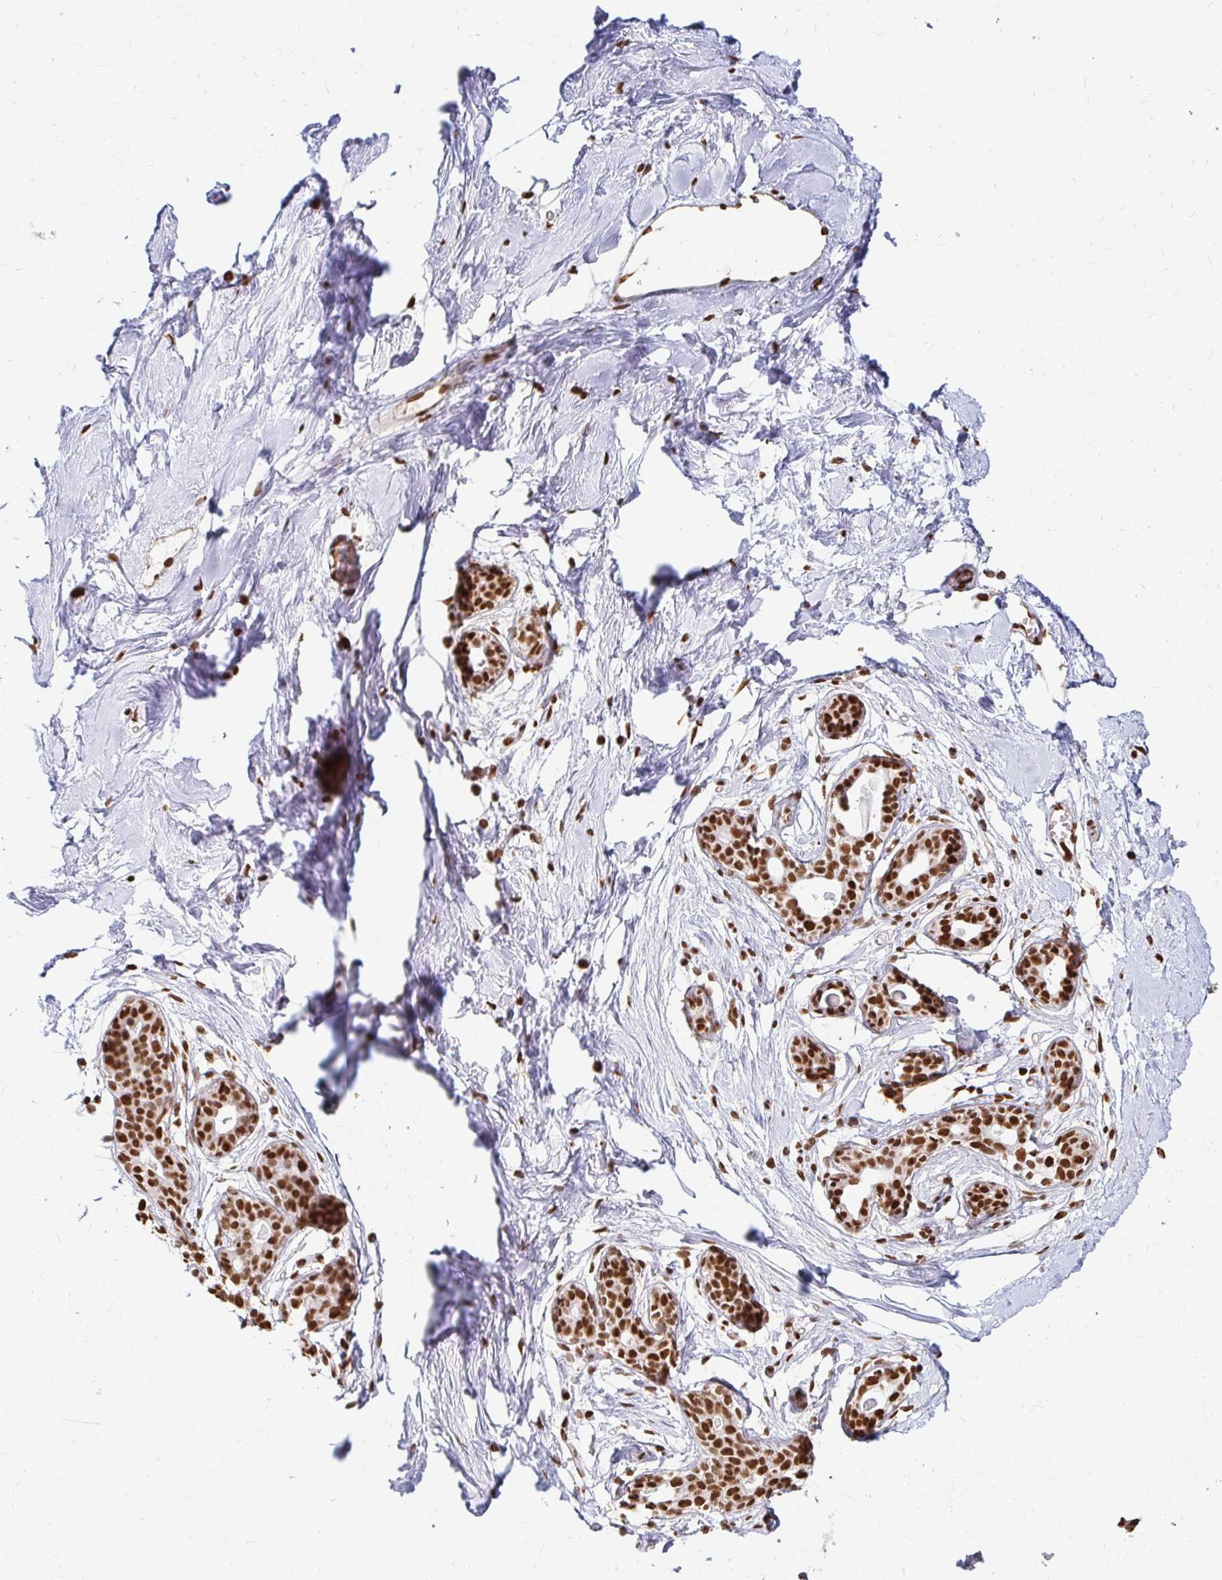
{"staining": {"intensity": "strong", "quantity": ">75%", "location": "nuclear"}, "tissue": "breast", "cell_type": "Adipocytes", "image_type": "normal", "snomed": [{"axis": "morphology", "description": "Normal tissue, NOS"}, {"axis": "topography", "description": "Breast"}], "caption": "DAB (3,3'-diaminobenzidine) immunohistochemical staining of normal human breast reveals strong nuclear protein positivity in about >75% of adipocytes.", "gene": "HNRNPU", "patient": {"sex": "female", "age": 45}}